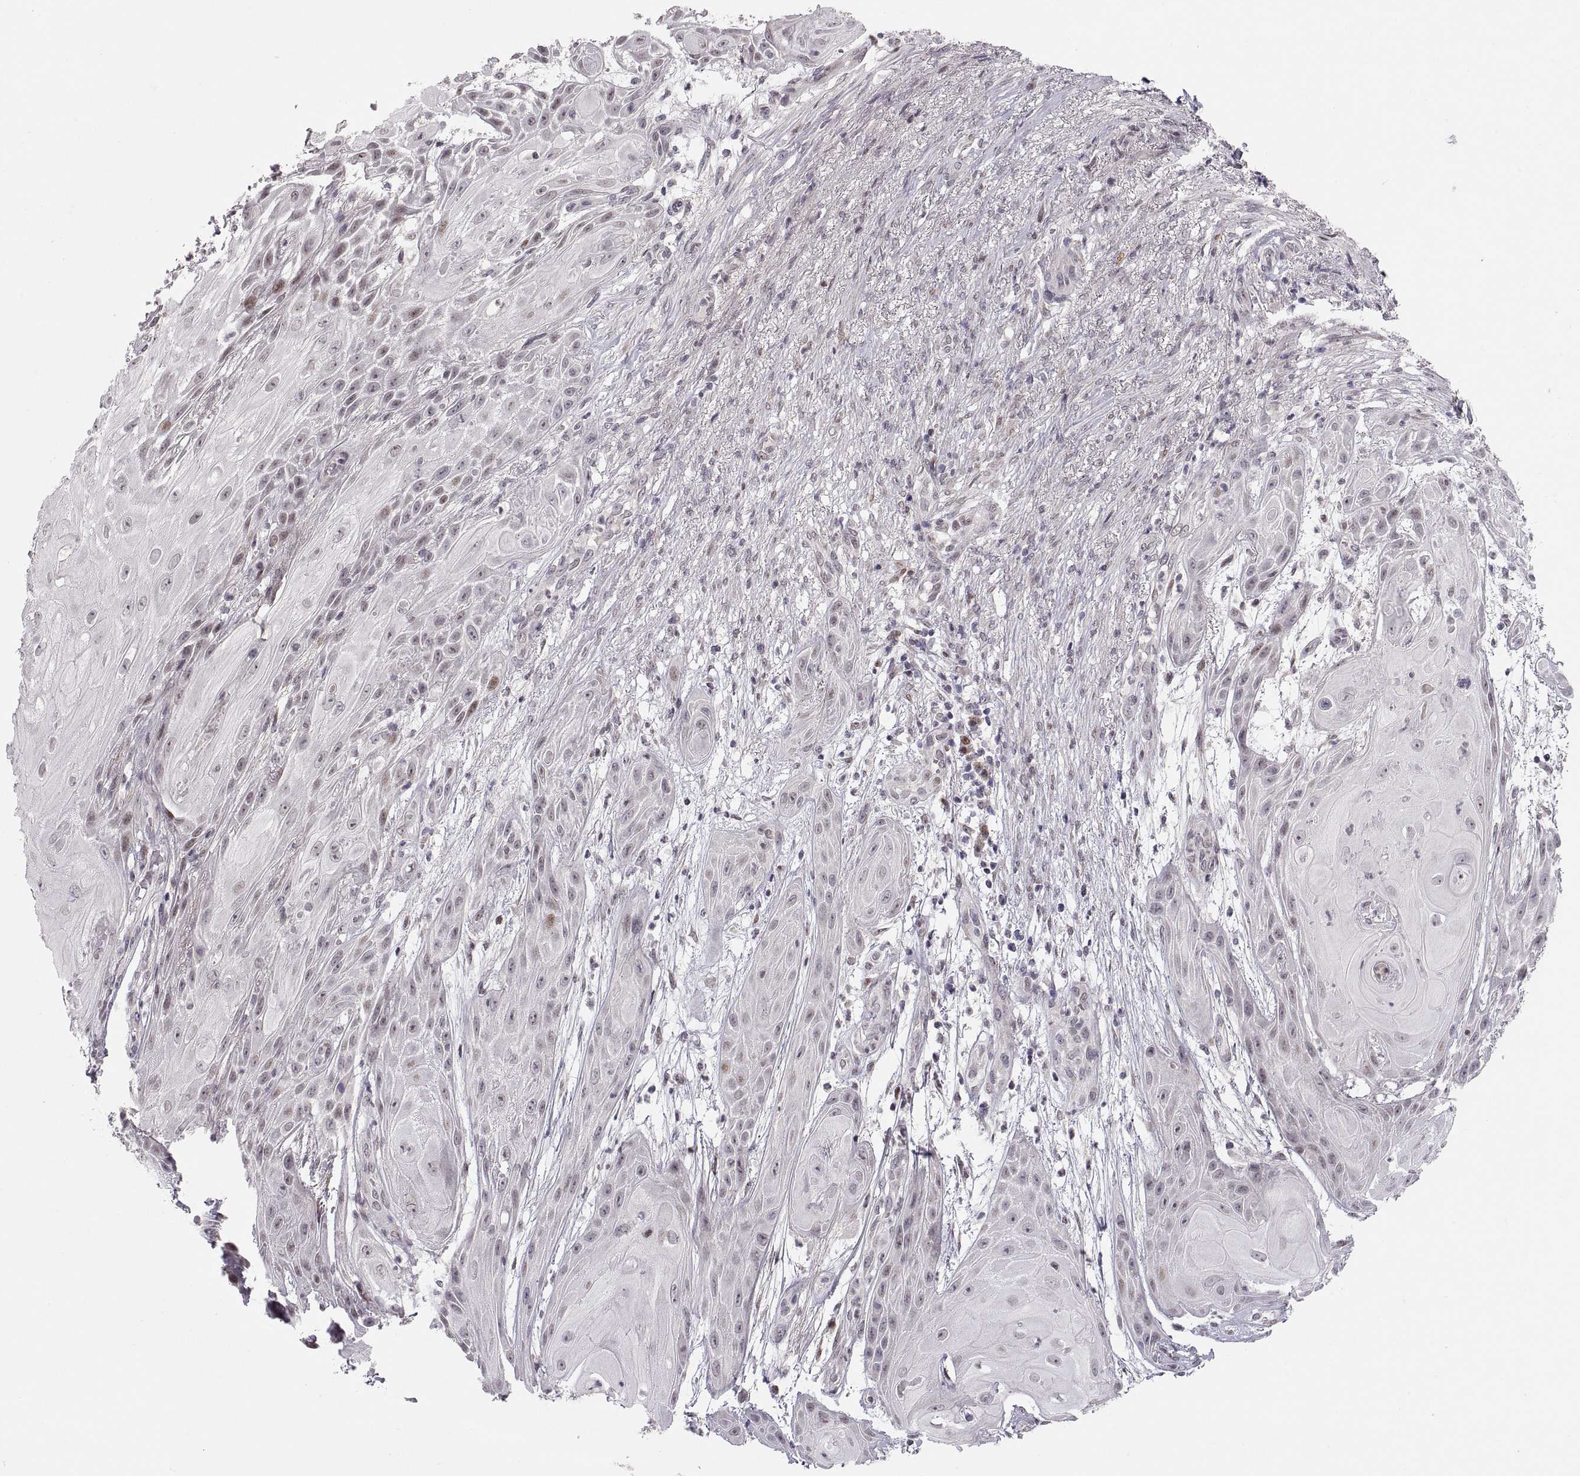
{"staining": {"intensity": "moderate", "quantity": "<25%", "location": "nuclear"}, "tissue": "skin cancer", "cell_type": "Tumor cells", "image_type": "cancer", "snomed": [{"axis": "morphology", "description": "Squamous cell carcinoma, NOS"}, {"axis": "topography", "description": "Skin"}], "caption": "Approximately <25% of tumor cells in skin cancer (squamous cell carcinoma) exhibit moderate nuclear protein staining as visualized by brown immunohistochemical staining.", "gene": "SNAI1", "patient": {"sex": "male", "age": 62}}